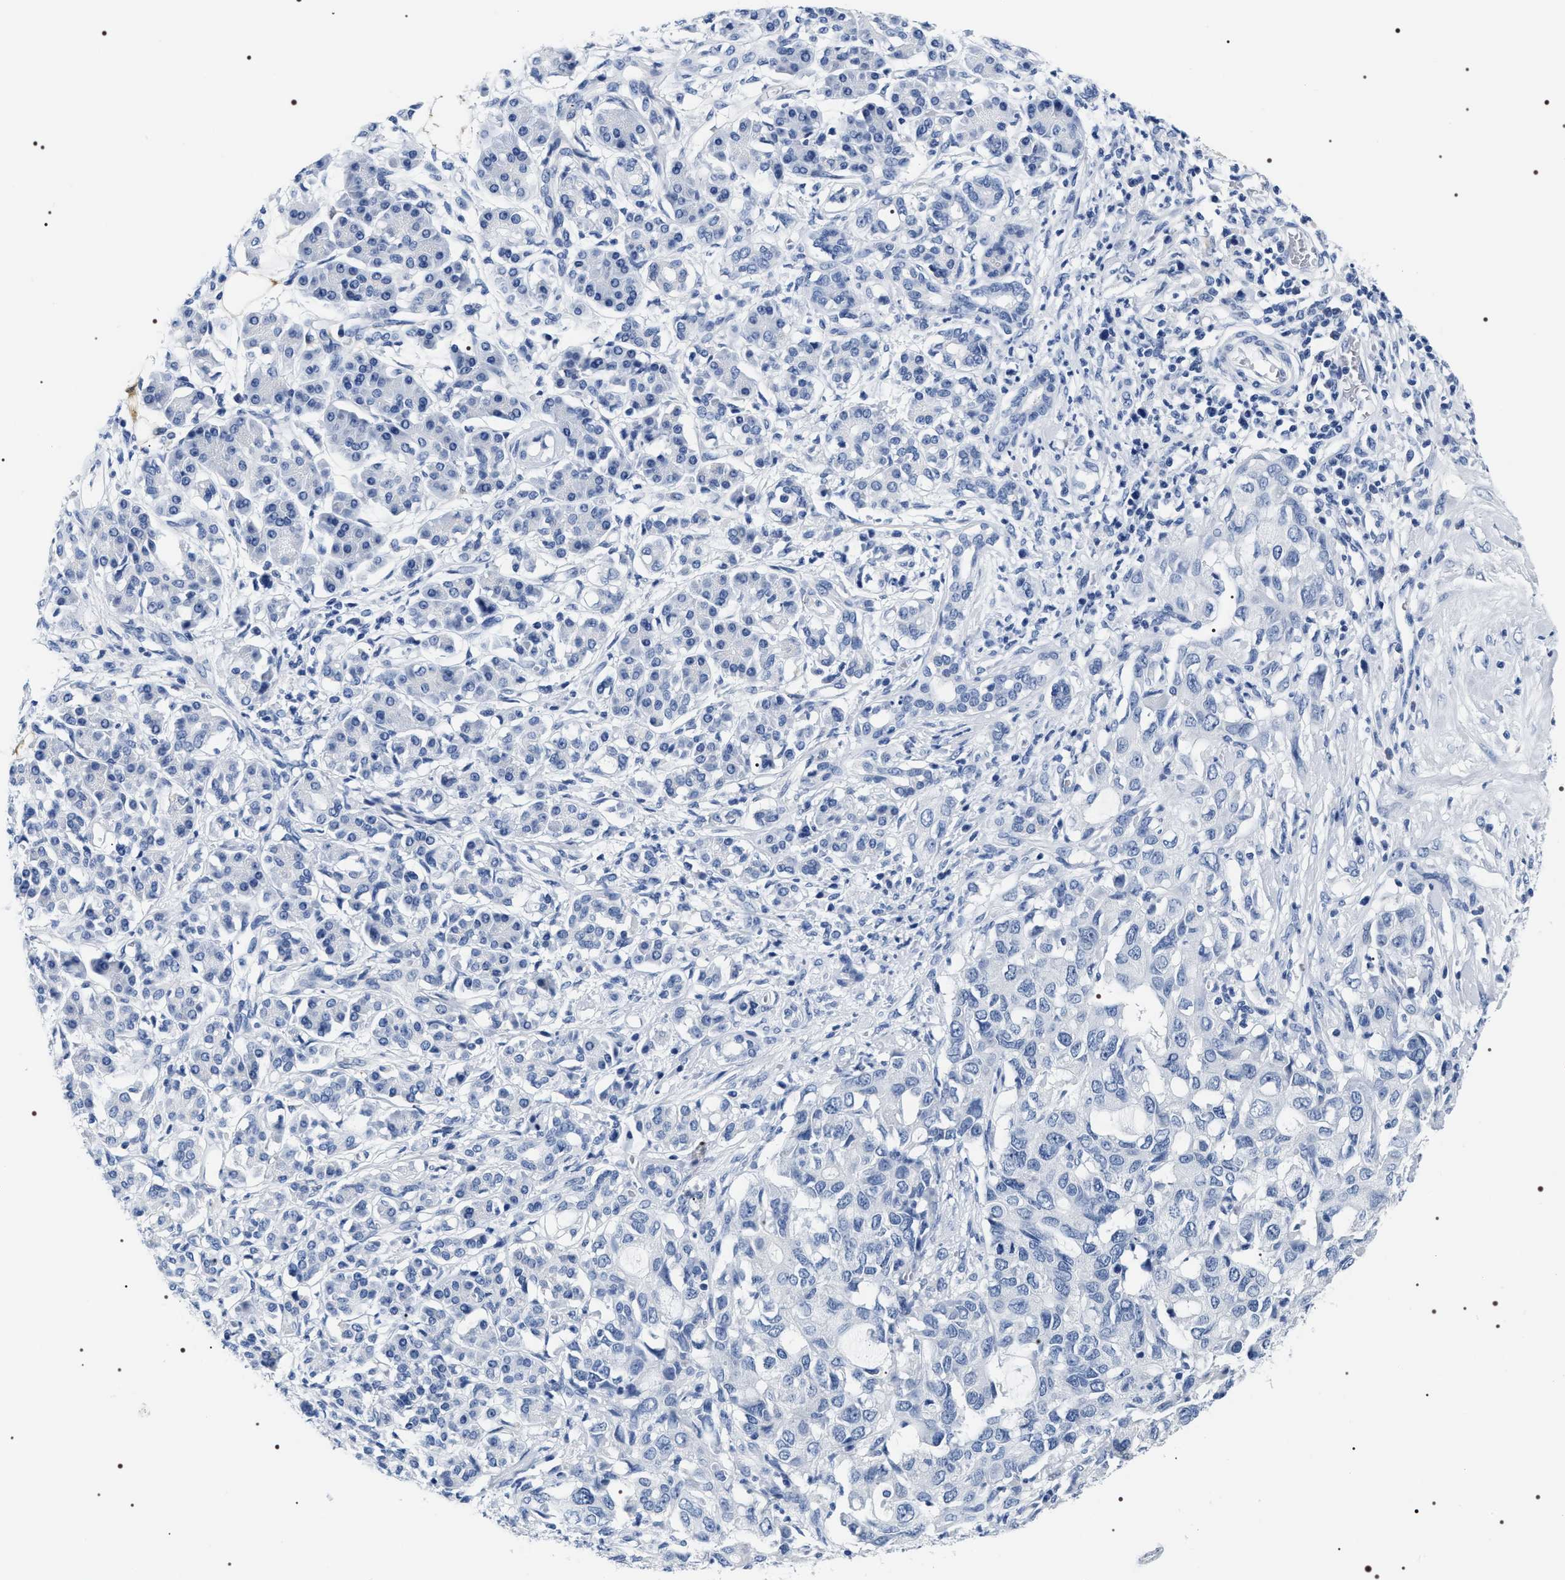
{"staining": {"intensity": "negative", "quantity": "none", "location": "none"}, "tissue": "pancreatic cancer", "cell_type": "Tumor cells", "image_type": "cancer", "snomed": [{"axis": "morphology", "description": "Adenocarcinoma, NOS"}, {"axis": "topography", "description": "Pancreas"}], "caption": "There is no significant positivity in tumor cells of pancreatic adenocarcinoma. (DAB IHC, high magnification).", "gene": "ADH4", "patient": {"sex": "female", "age": 56}}